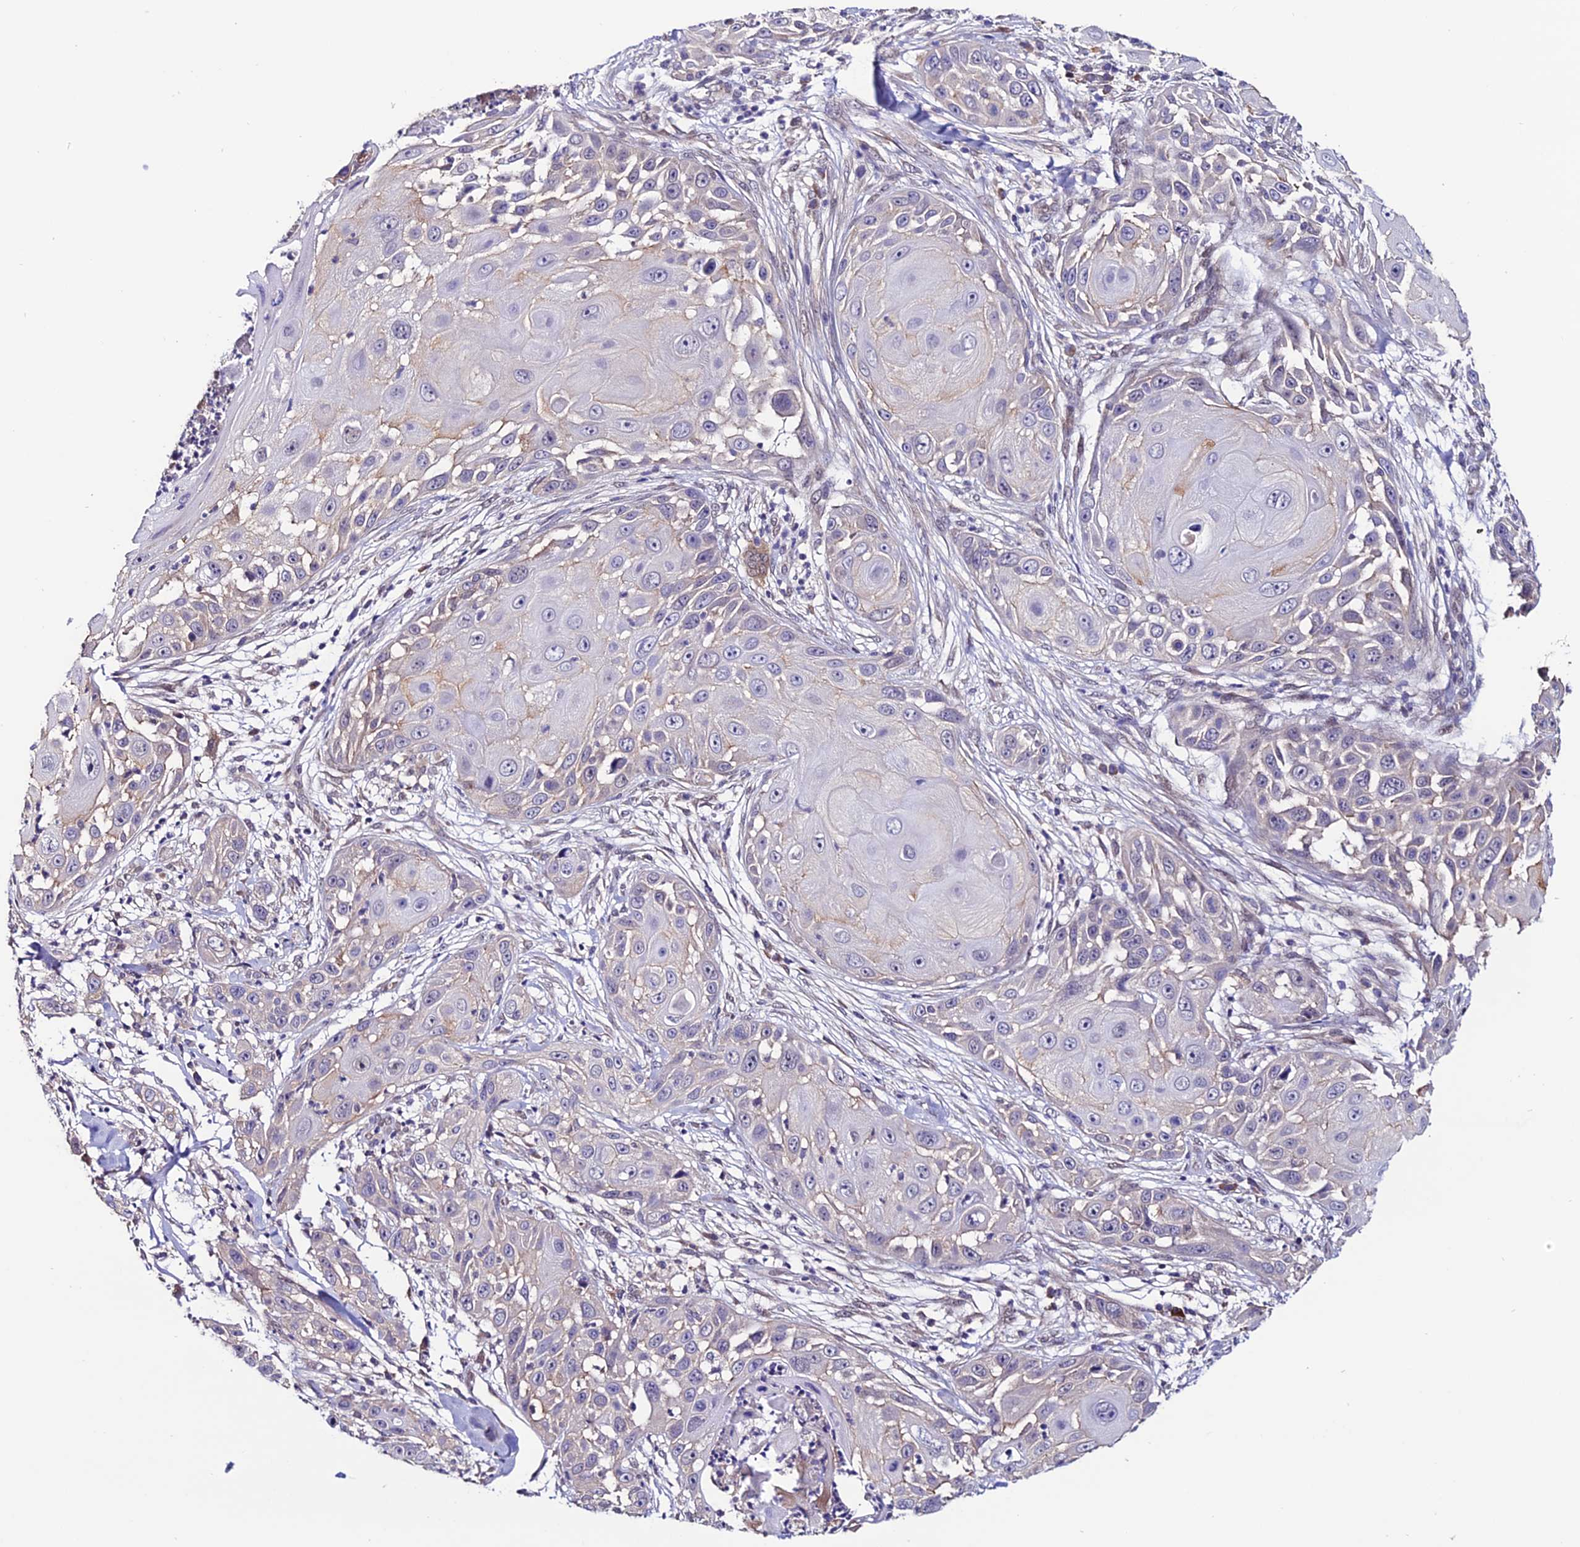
{"staining": {"intensity": "negative", "quantity": "none", "location": "none"}, "tissue": "skin cancer", "cell_type": "Tumor cells", "image_type": "cancer", "snomed": [{"axis": "morphology", "description": "Squamous cell carcinoma, NOS"}, {"axis": "topography", "description": "Skin"}], "caption": "IHC of human skin cancer reveals no positivity in tumor cells.", "gene": "FZD8", "patient": {"sex": "female", "age": 44}}